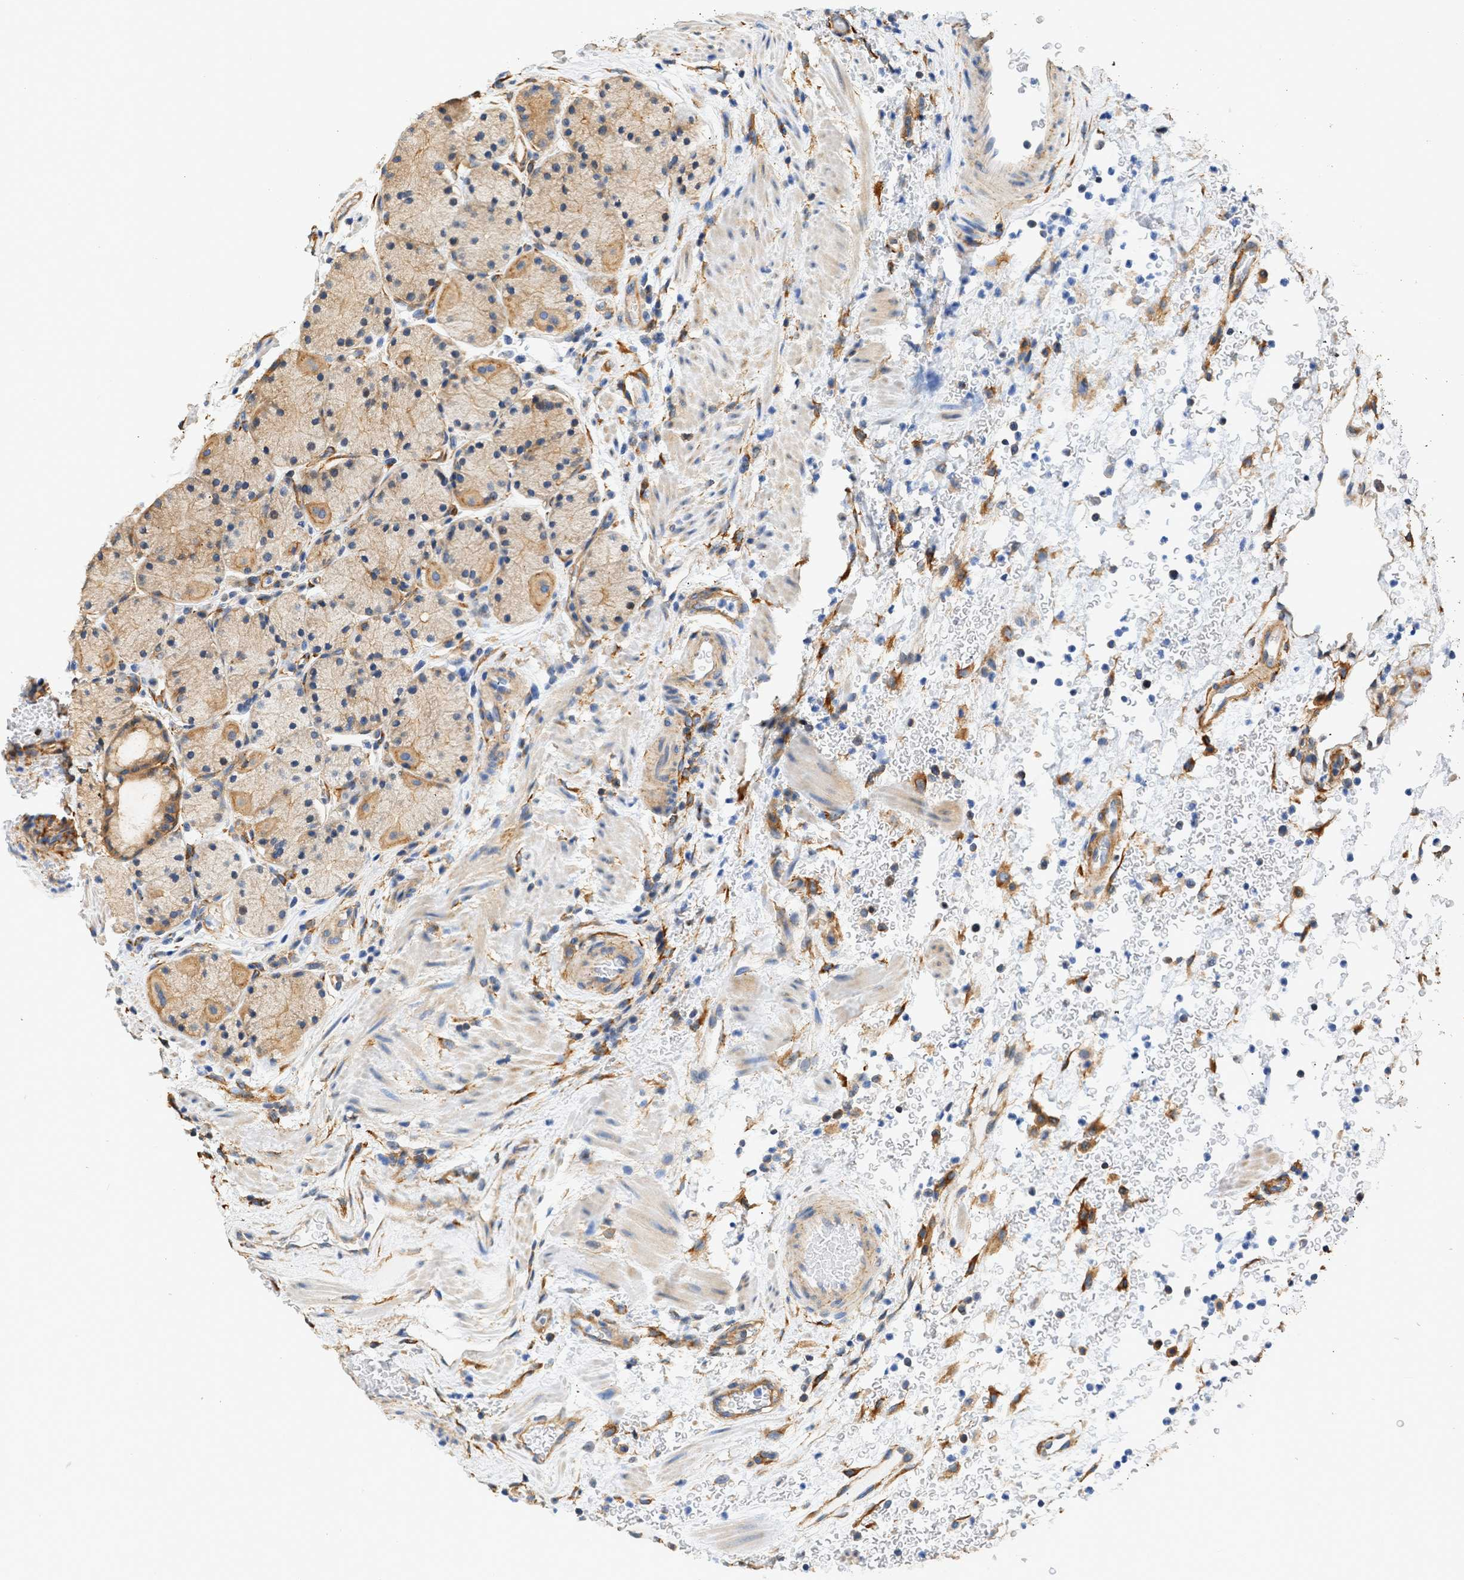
{"staining": {"intensity": "moderate", "quantity": "<25%", "location": "cytoplasmic/membranous"}, "tissue": "stomach", "cell_type": "Glandular cells", "image_type": "normal", "snomed": [{"axis": "morphology", "description": "Normal tissue, NOS"}, {"axis": "morphology", "description": "Carcinoid, malignant, NOS"}, {"axis": "topography", "description": "Stomach, upper"}], "caption": "Protein staining of normal stomach shows moderate cytoplasmic/membranous positivity in about <25% of glandular cells. (brown staining indicates protein expression, while blue staining denotes nuclei).", "gene": "SEPTIN2", "patient": {"sex": "male", "age": 39}}